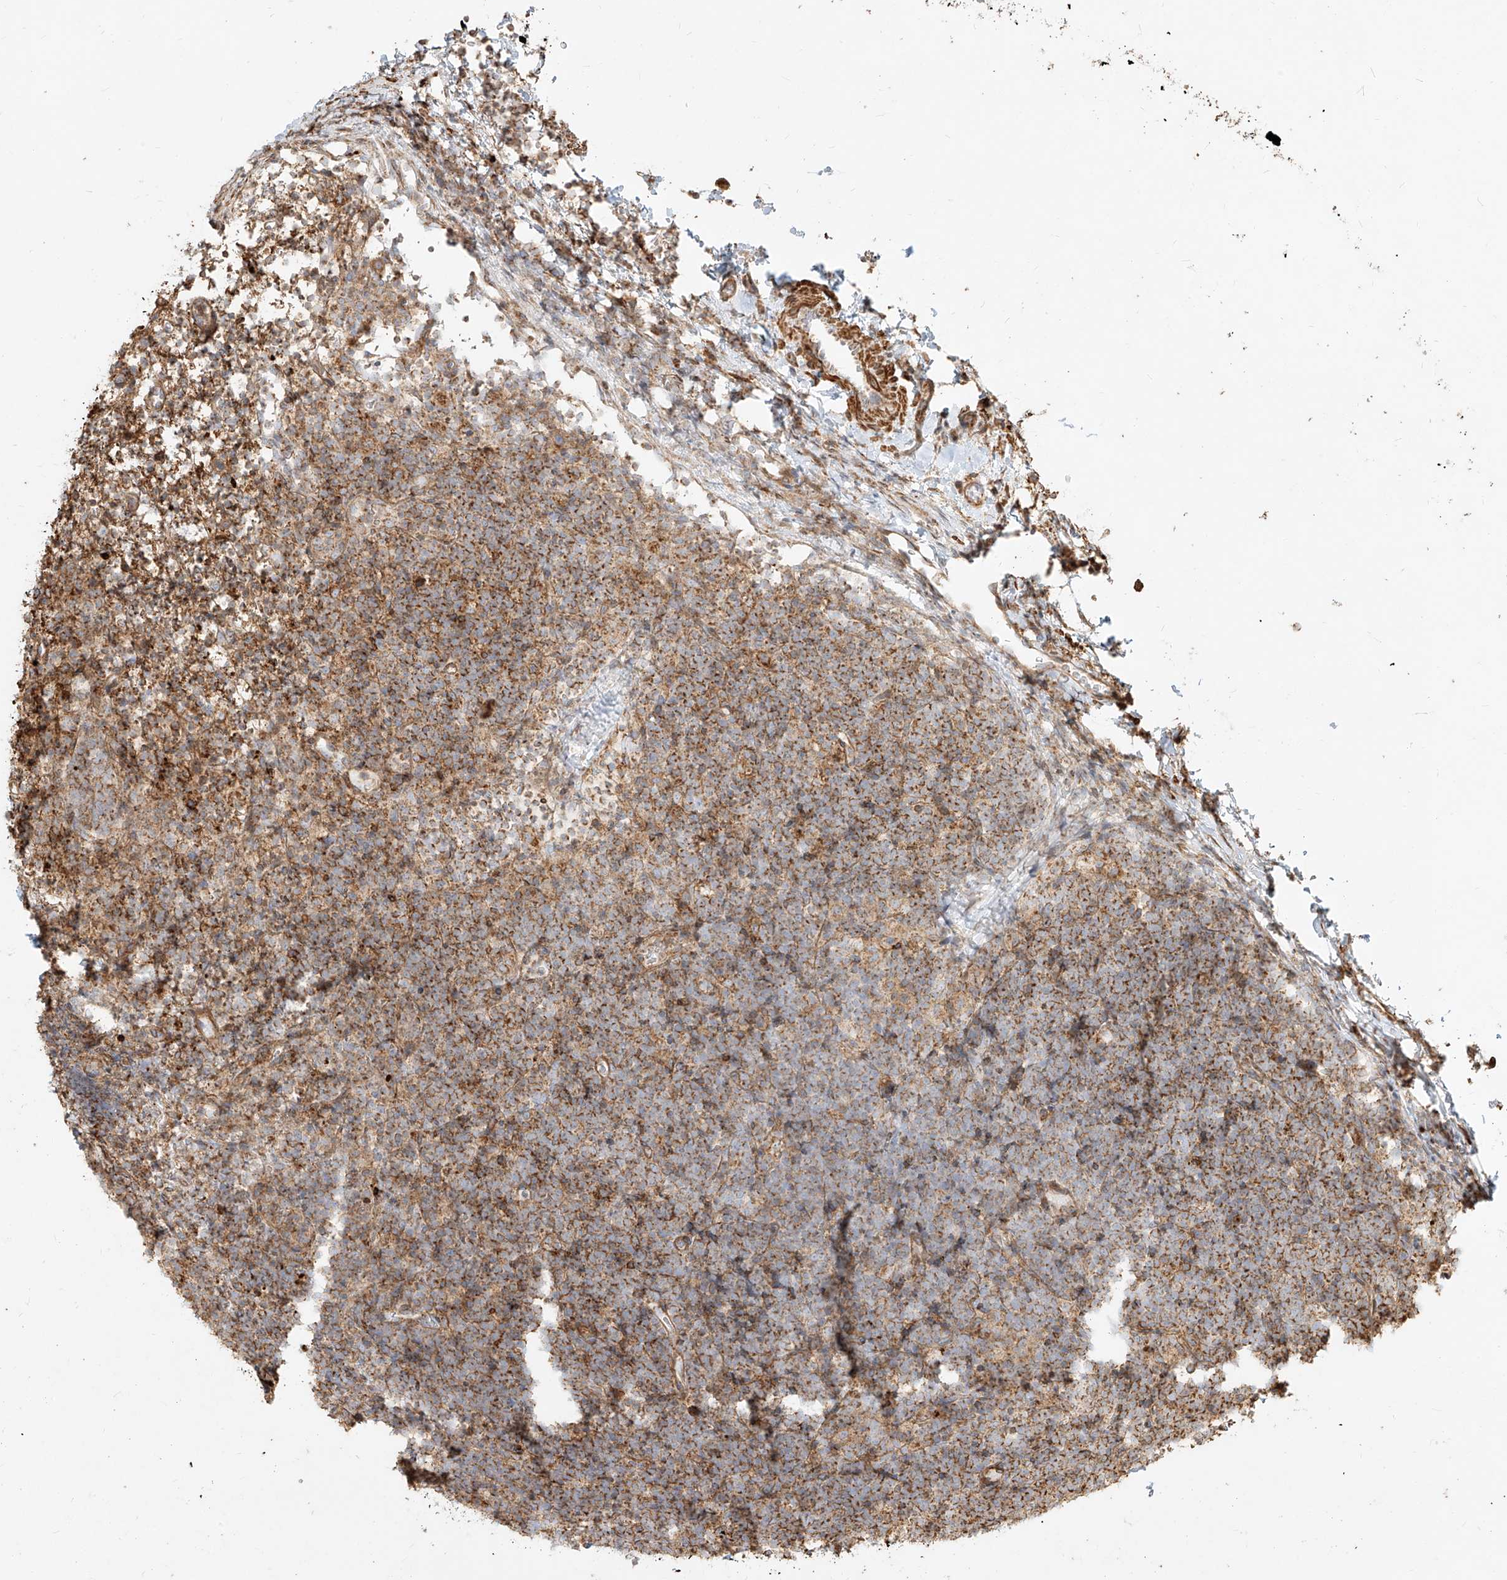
{"staining": {"intensity": "moderate", "quantity": "25%-75%", "location": "cytoplasmic/membranous"}, "tissue": "lymphoma", "cell_type": "Tumor cells", "image_type": "cancer", "snomed": [{"axis": "morphology", "description": "Malignant lymphoma, non-Hodgkin's type, High grade"}, {"axis": "topography", "description": "Lymph node"}], "caption": "A brown stain shows moderate cytoplasmic/membranous positivity of a protein in human lymphoma tumor cells.", "gene": "MTX2", "patient": {"sex": "male", "age": 13}}